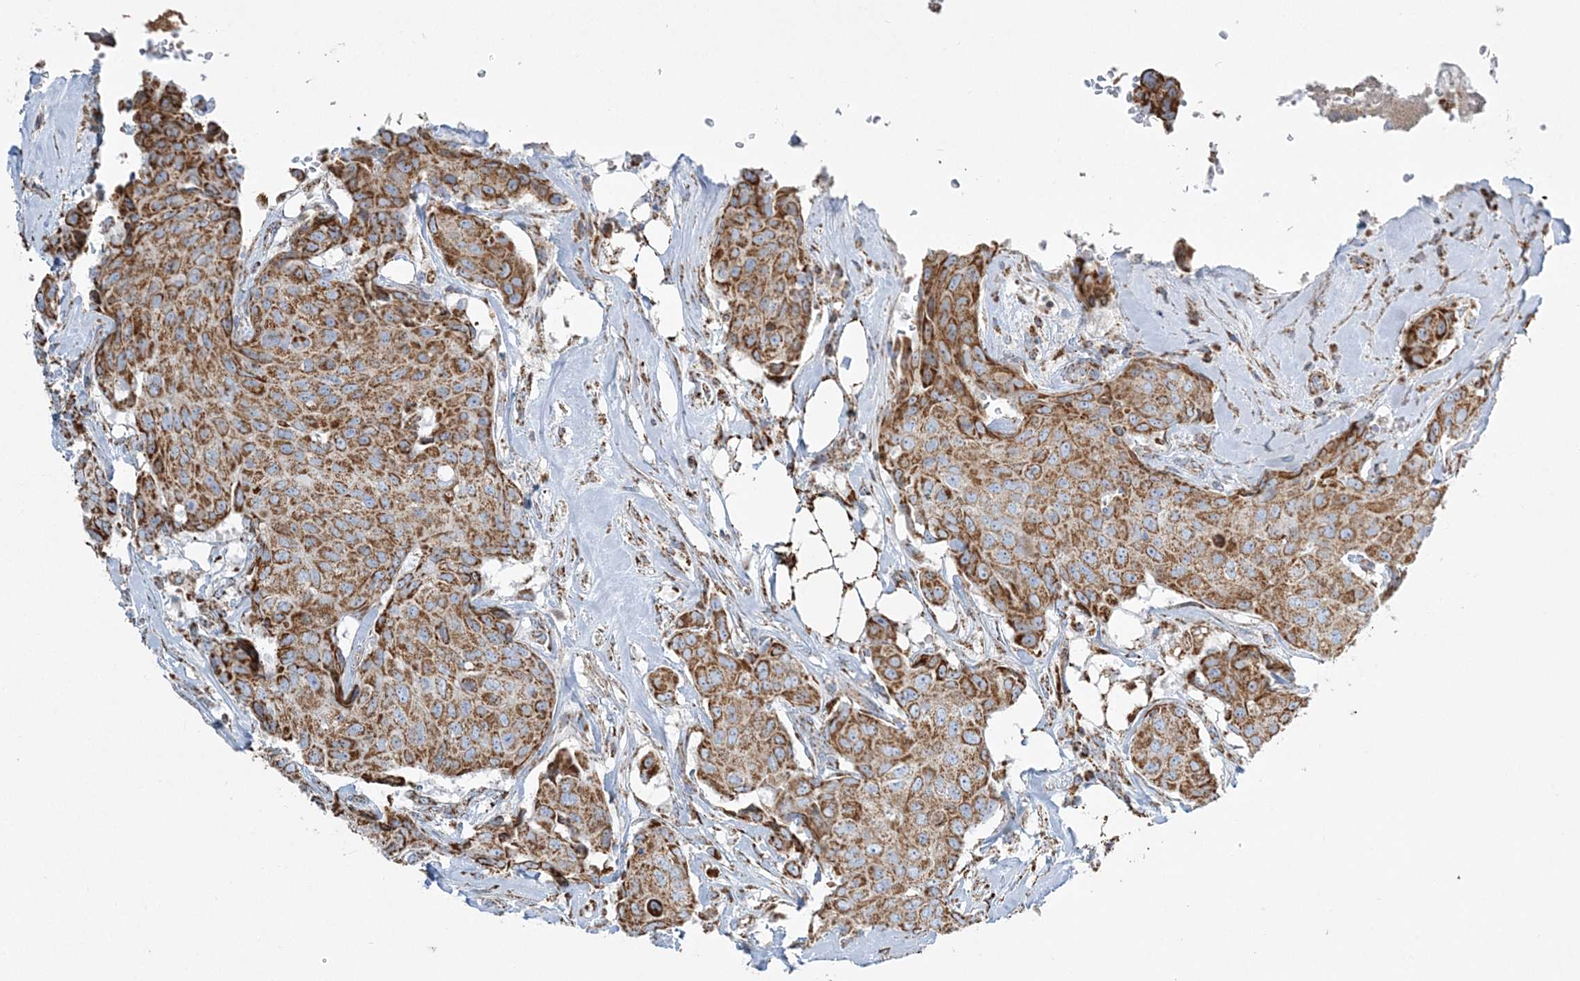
{"staining": {"intensity": "strong", "quantity": ">75%", "location": "cytoplasmic/membranous"}, "tissue": "breast cancer", "cell_type": "Tumor cells", "image_type": "cancer", "snomed": [{"axis": "morphology", "description": "Duct carcinoma"}, {"axis": "topography", "description": "Breast"}], "caption": "Immunohistochemical staining of human breast intraductal carcinoma demonstrates strong cytoplasmic/membranous protein positivity in approximately >75% of tumor cells.", "gene": "RAB11FIP3", "patient": {"sex": "female", "age": 80}}